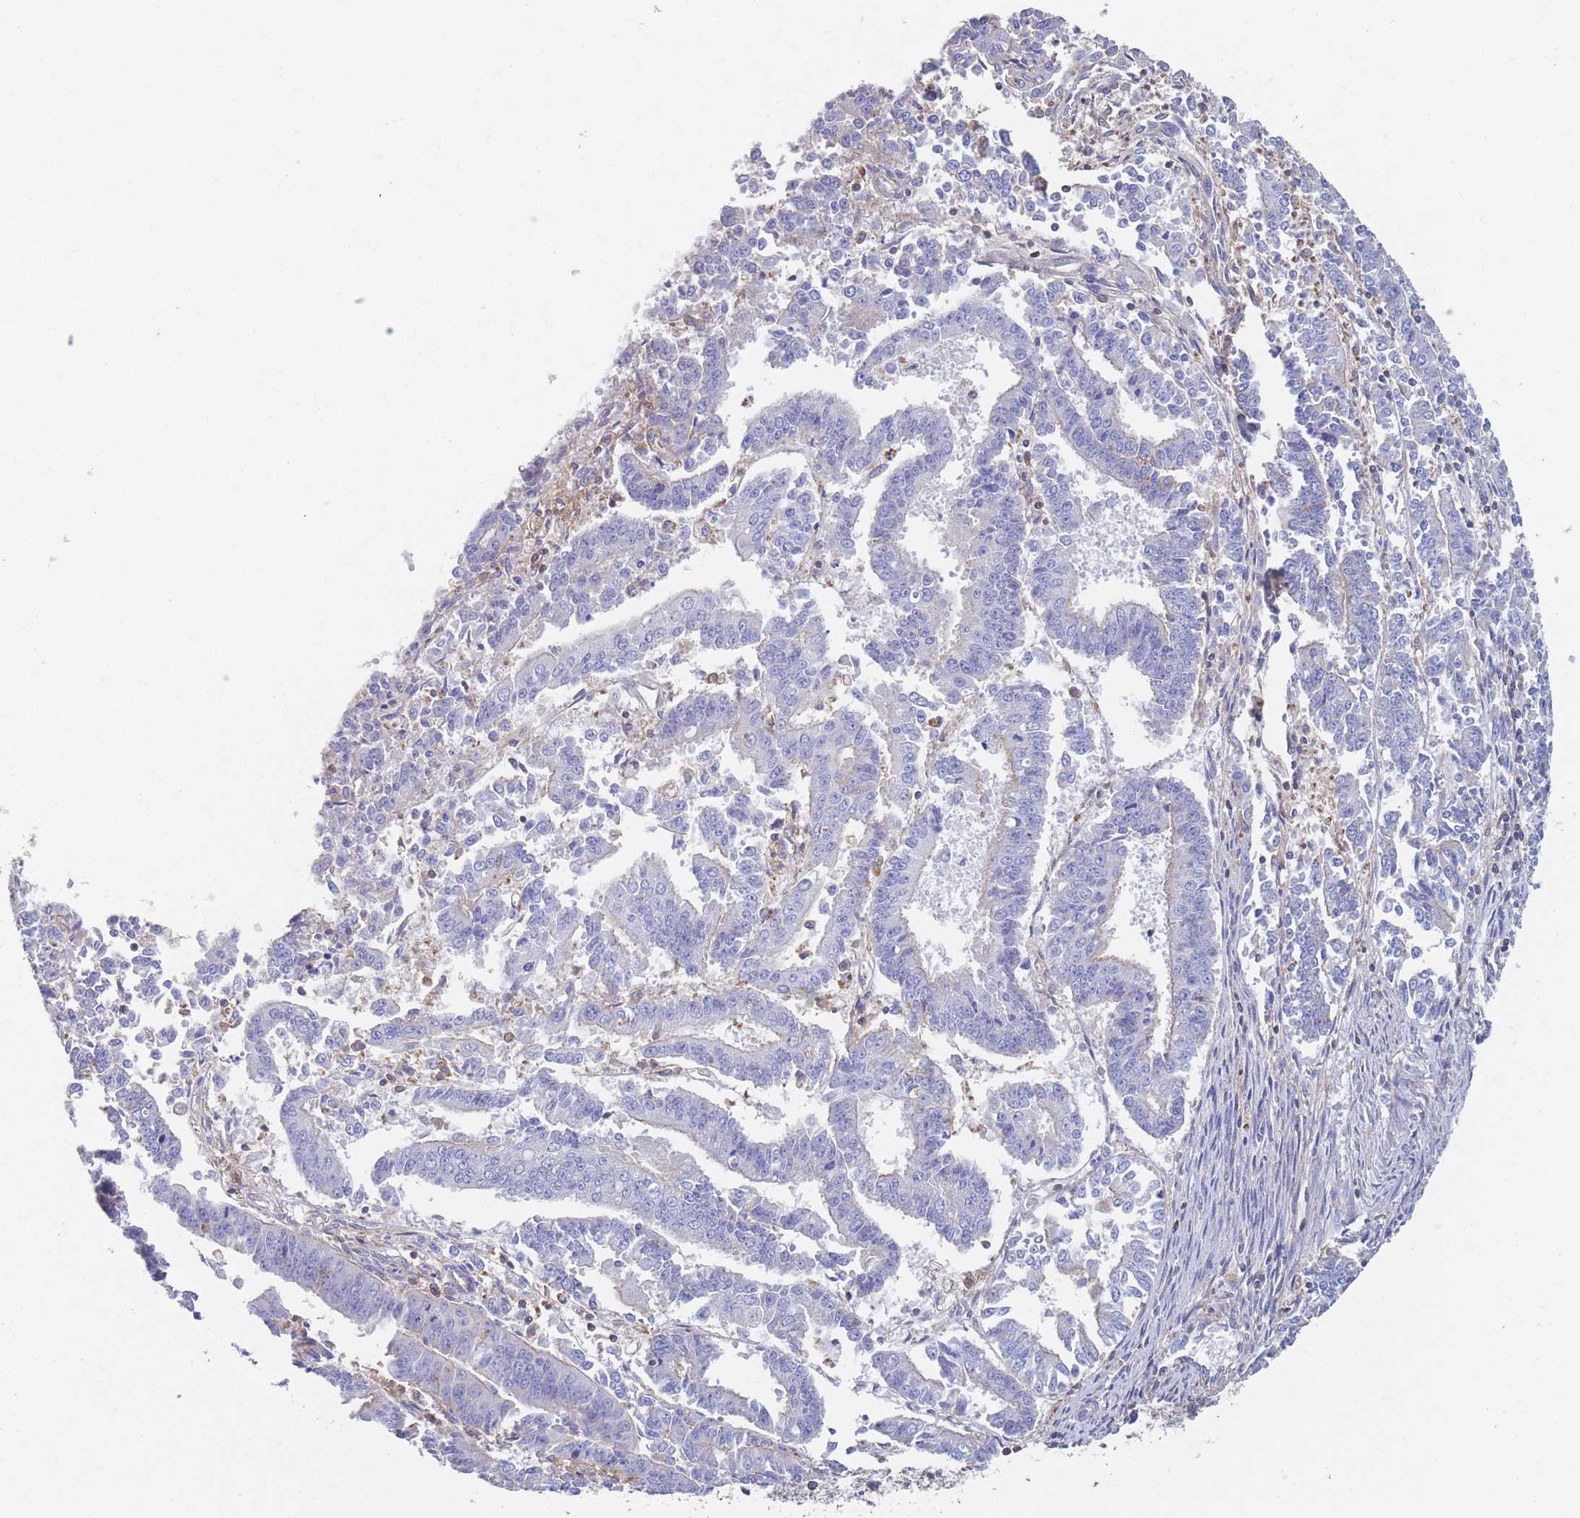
{"staining": {"intensity": "negative", "quantity": "none", "location": "none"}, "tissue": "endometrial cancer", "cell_type": "Tumor cells", "image_type": "cancer", "snomed": [{"axis": "morphology", "description": "Adenocarcinoma, NOS"}, {"axis": "topography", "description": "Endometrium"}], "caption": "An image of human adenocarcinoma (endometrial) is negative for staining in tumor cells.", "gene": "ADH1A", "patient": {"sex": "female", "age": 73}}